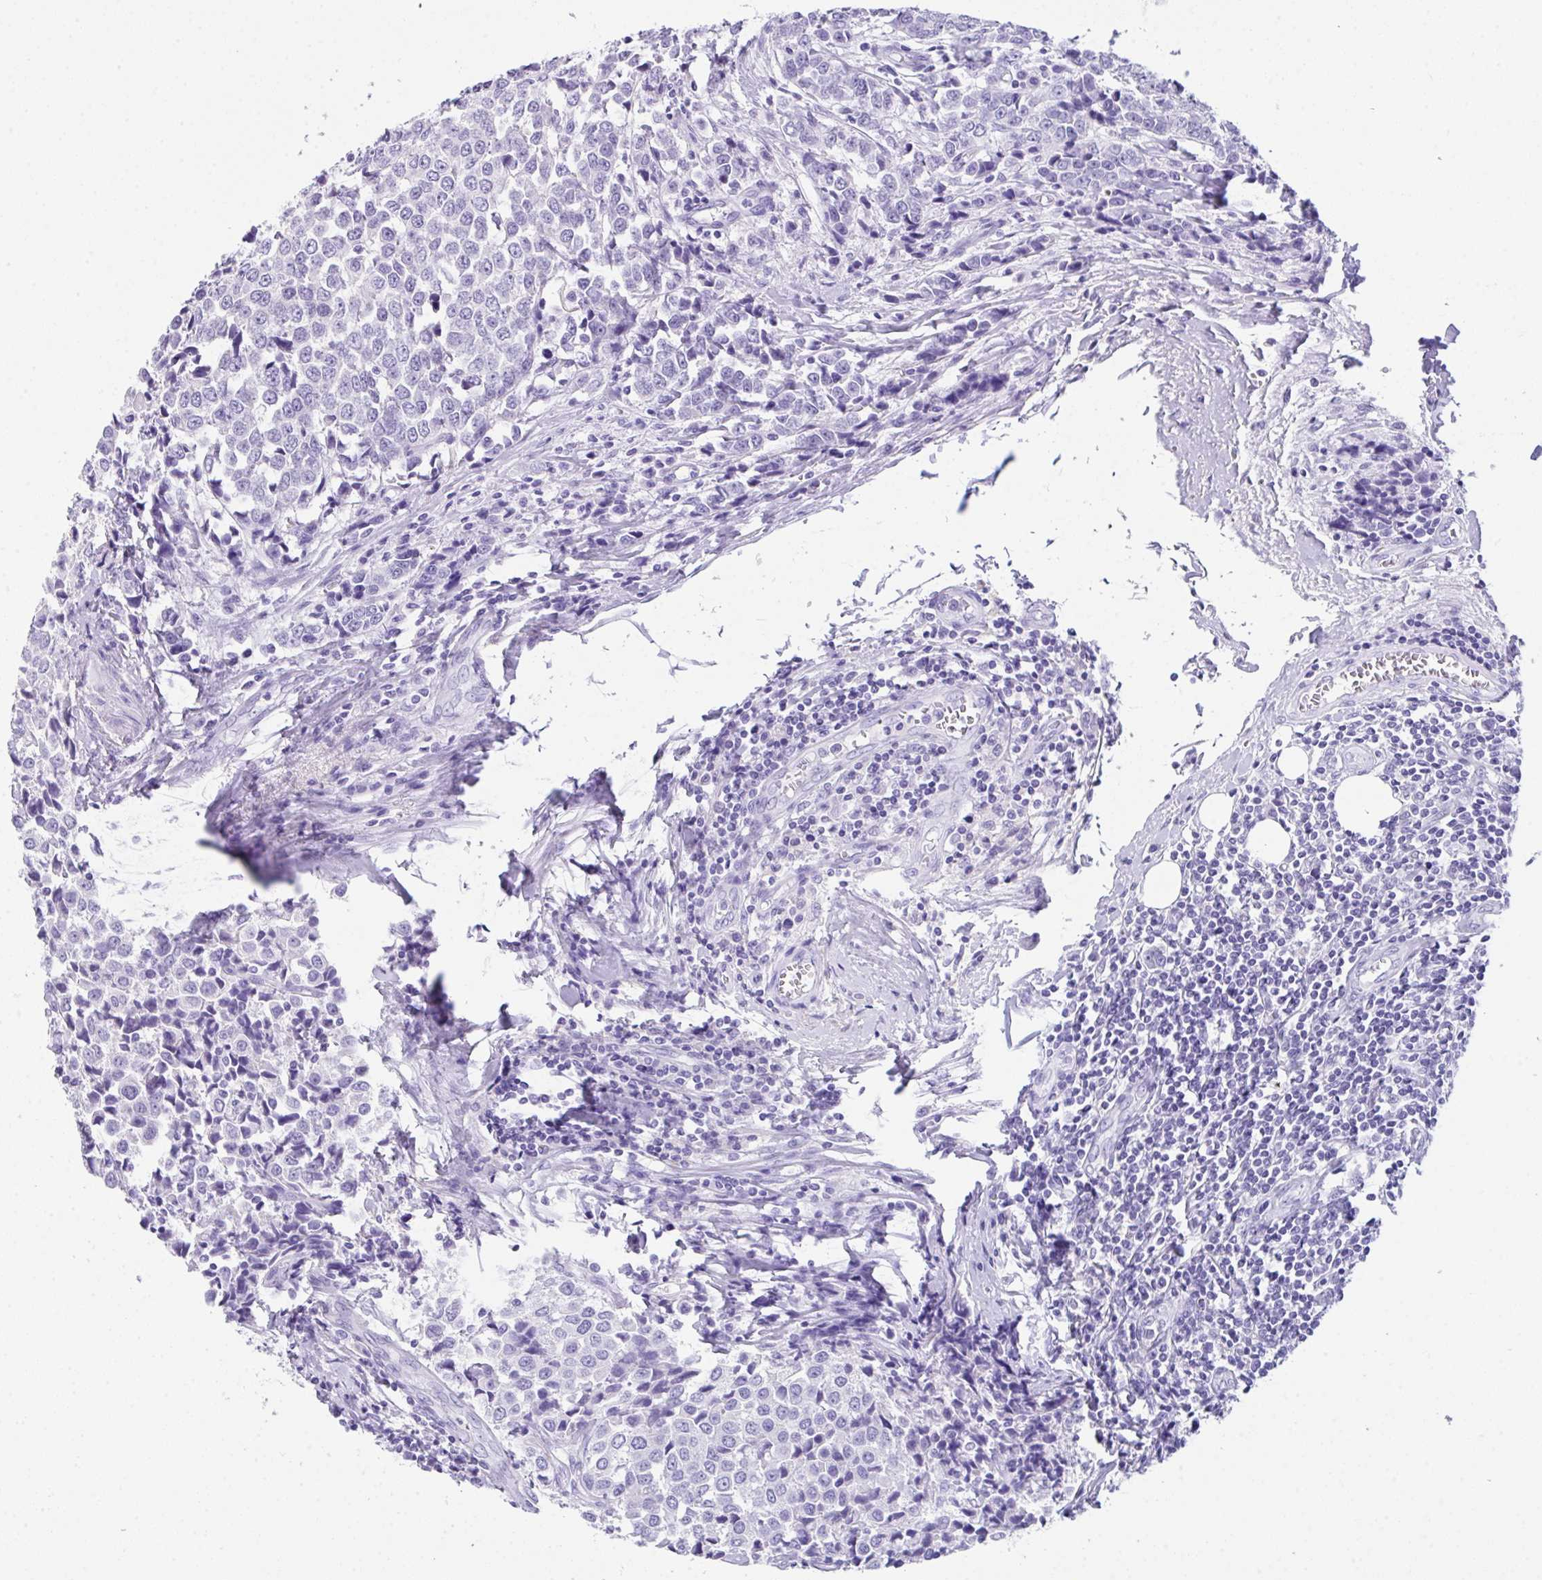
{"staining": {"intensity": "negative", "quantity": "none", "location": "none"}, "tissue": "breast cancer", "cell_type": "Tumor cells", "image_type": "cancer", "snomed": [{"axis": "morphology", "description": "Duct carcinoma"}, {"axis": "topography", "description": "Breast"}], "caption": "Immunohistochemistry of breast cancer (intraductal carcinoma) demonstrates no staining in tumor cells.", "gene": "LGALS4", "patient": {"sex": "female", "age": 80}}